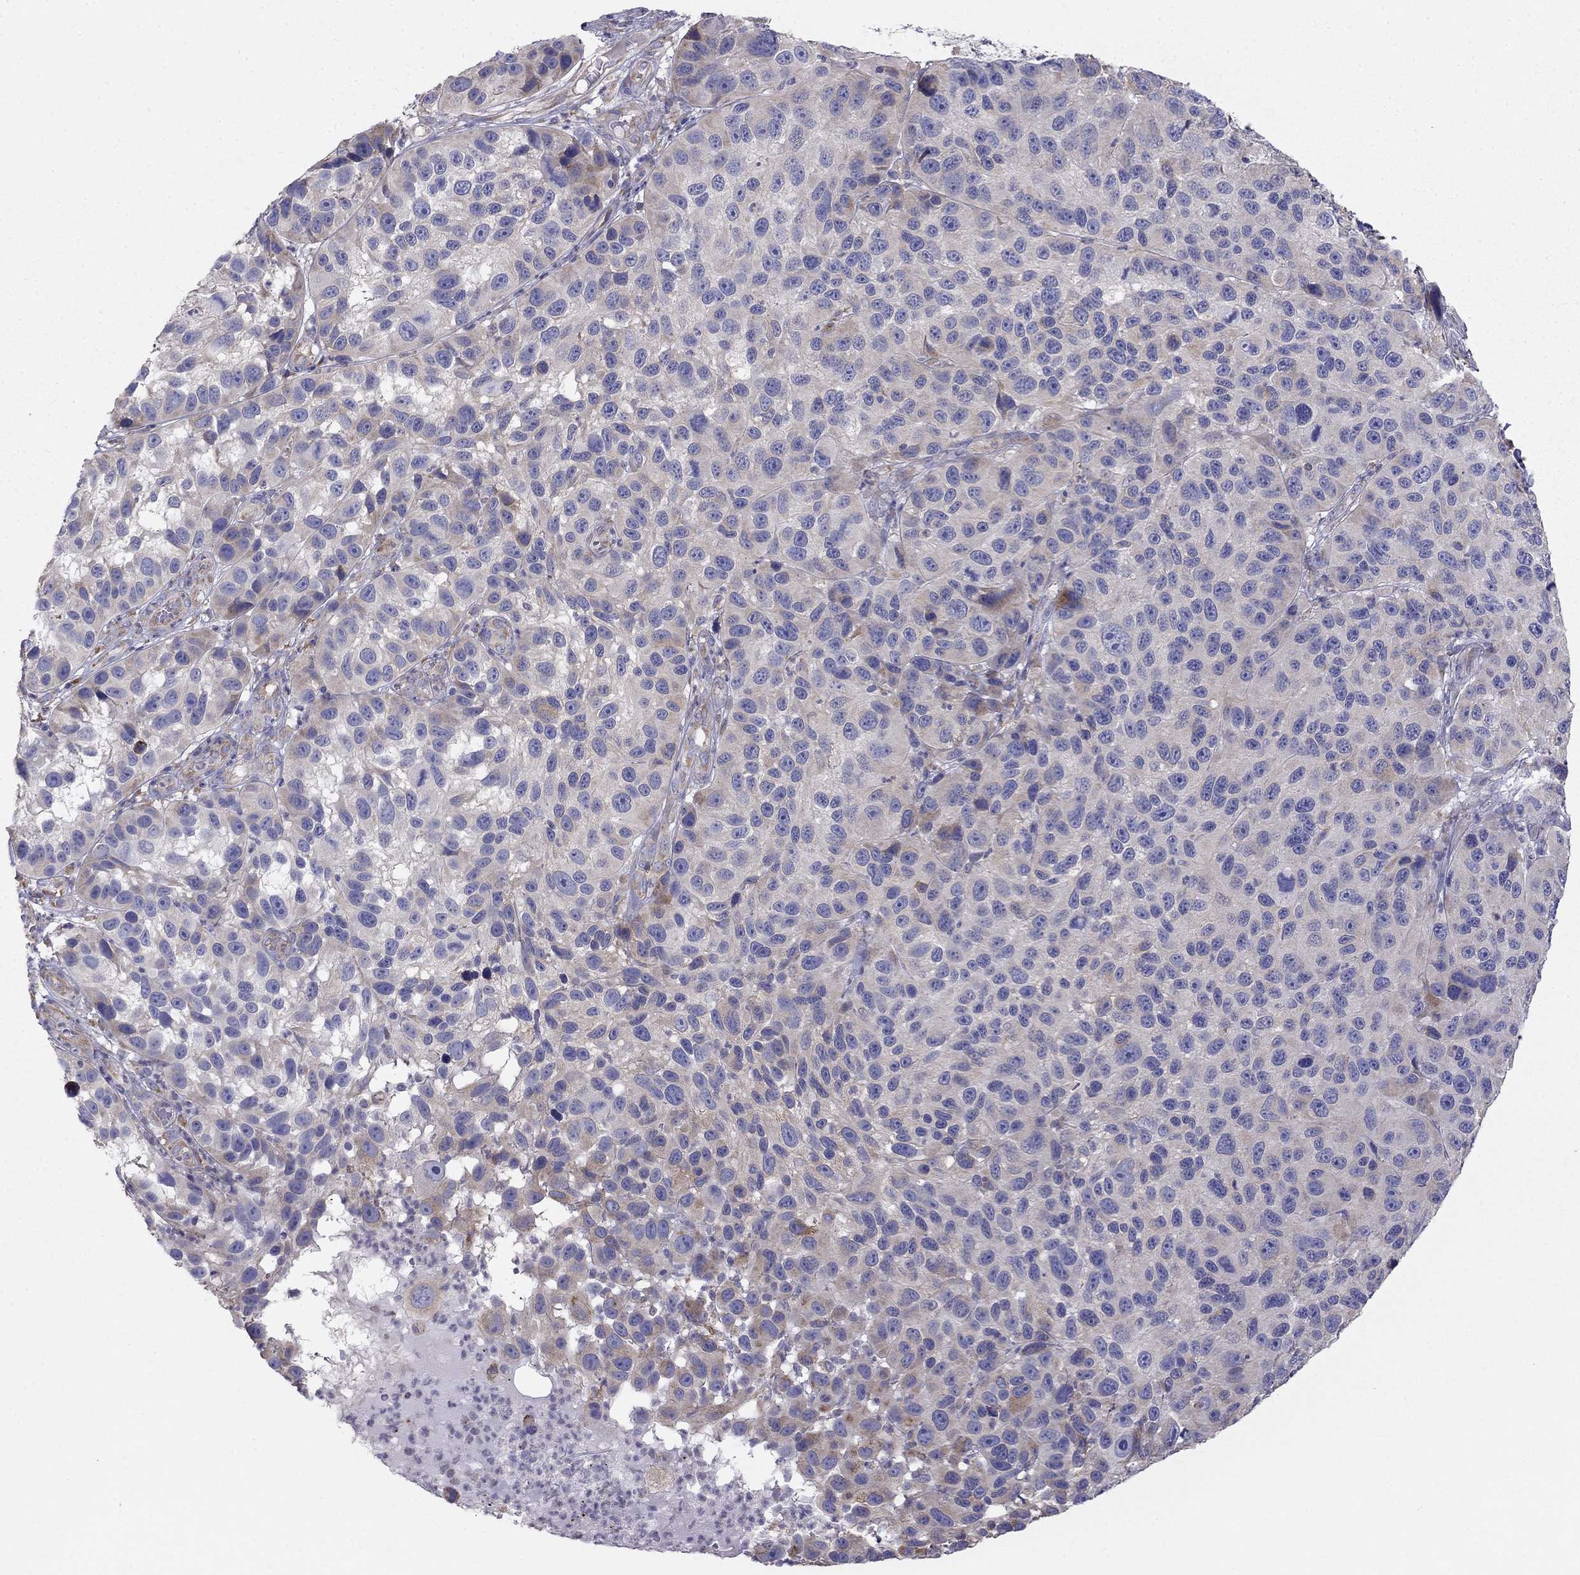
{"staining": {"intensity": "weak", "quantity": "<25%", "location": "cytoplasmic/membranous"}, "tissue": "melanoma", "cell_type": "Tumor cells", "image_type": "cancer", "snomed": [{"axis": "morphology", "description": "Malignant melanoma, NOS"}, {"axis": "topography", "description": "Skin"}], "caption": "Malignant melanoma stained for a protein using immunohistochemistry displays no staining tumor cells.", "gene": "LONRF2", "patient": {"sex": "male", "age": 53}}